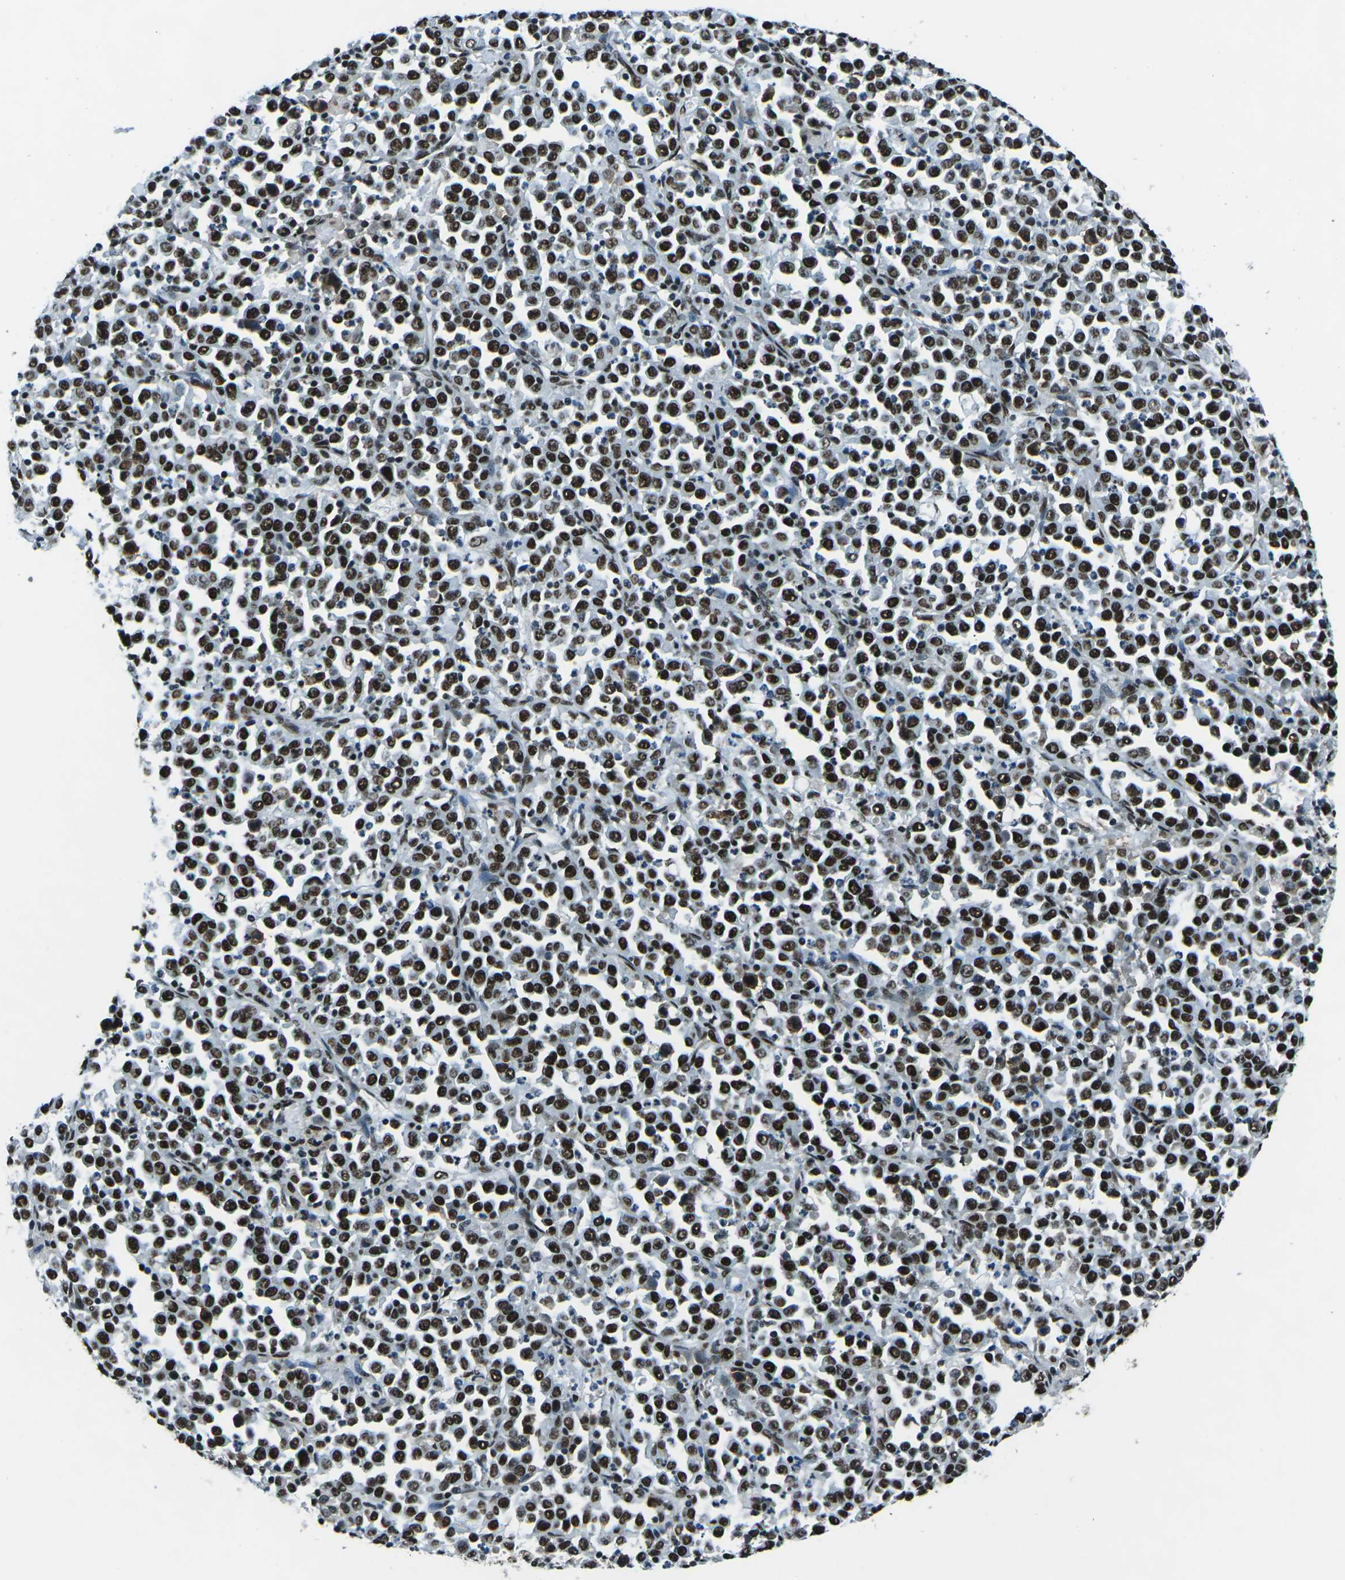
{"staining": {"intensity": "strong", "quantity": ">75%", "location": "nuclear"}, "tissue": "stomach cancer", "cell_type": "Tumor cells", "image_type": "cancer", "snomed": [{"axis": "morphology", "description": "Normal tissue, NOS"}, {"axis": "morphology", "description": "Adenocarcinoma, NOS"}, {"axis": "topography", "description": "Stomach, upper"}, {"axis": "topography", "description": "Stomach"}], "caption": "A high amount of strong nuclear expression is appreciated in approximately >75% of tumor cells in stomach cancer (adenocarcinoma) tissue. The staining is performed using DAB brown chromogen to label protein expression. The nuclei are counter-stained blue using hematoxylin.", "gene": "HNRNPL", "patient": {"sex": "male", "age": 59}}